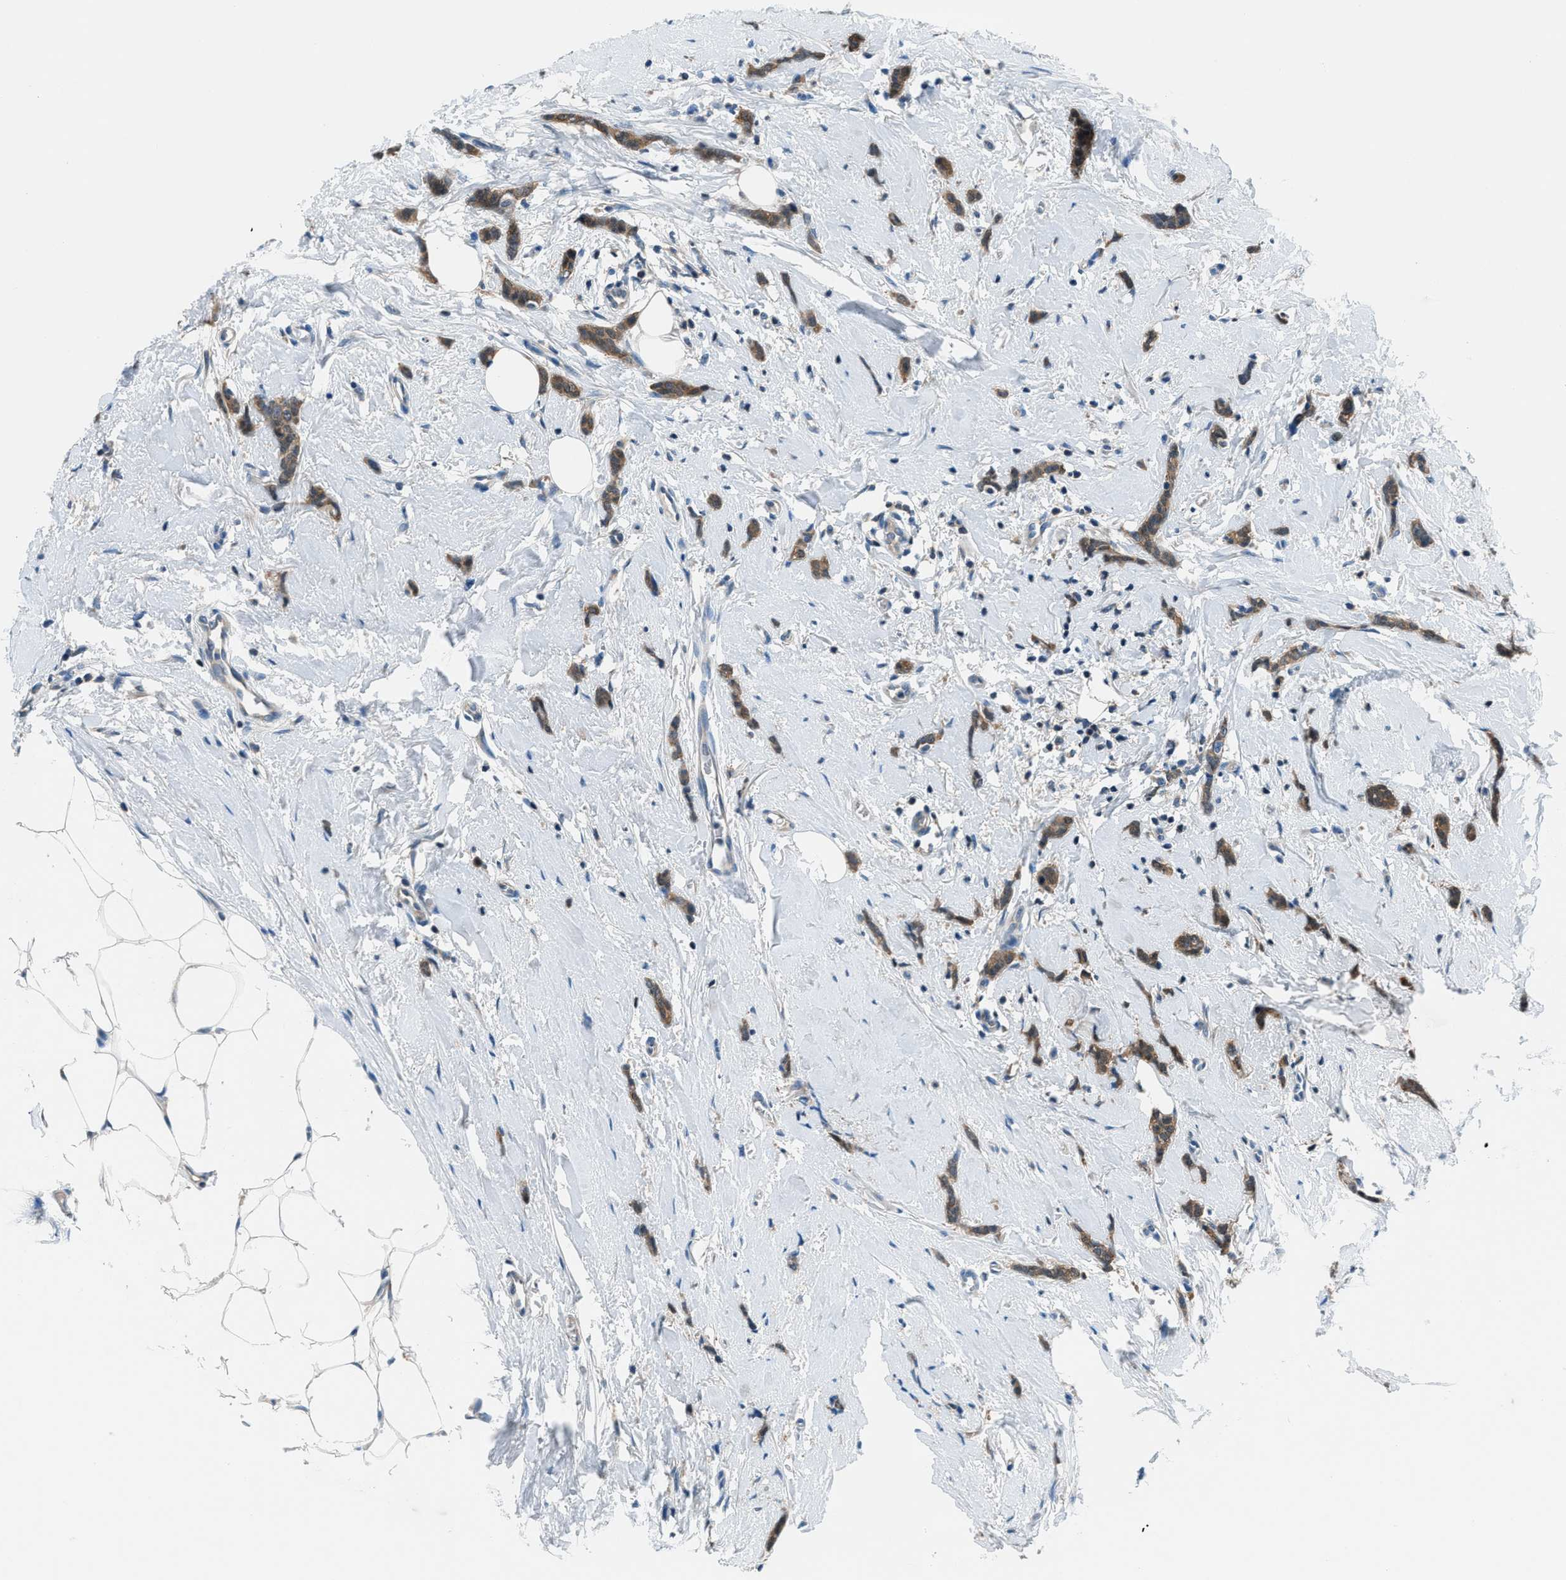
{"staining": {"intensity": "moderate", "quantity": ">75%", "location": "cytoplasmic/membranous"}, "tissue": "breast cancer", "cell_type": "Tumor cells", "image_type": "cancer", "snomed": [{"axis": "morphology", "description": "Lobular carcinoma"}, {"axis": "topography", "description": "Skin"}, {"axis": "topography", "description": "Breast"}], "caption": "Protein analysis of lobular carcinoma (breast) tissue displays moderate cytoplasmic/membranous positivity in approximately >75% of tumor cells.", "gene": "ACP1", "patient": {"sex": "female", "age": 46}}